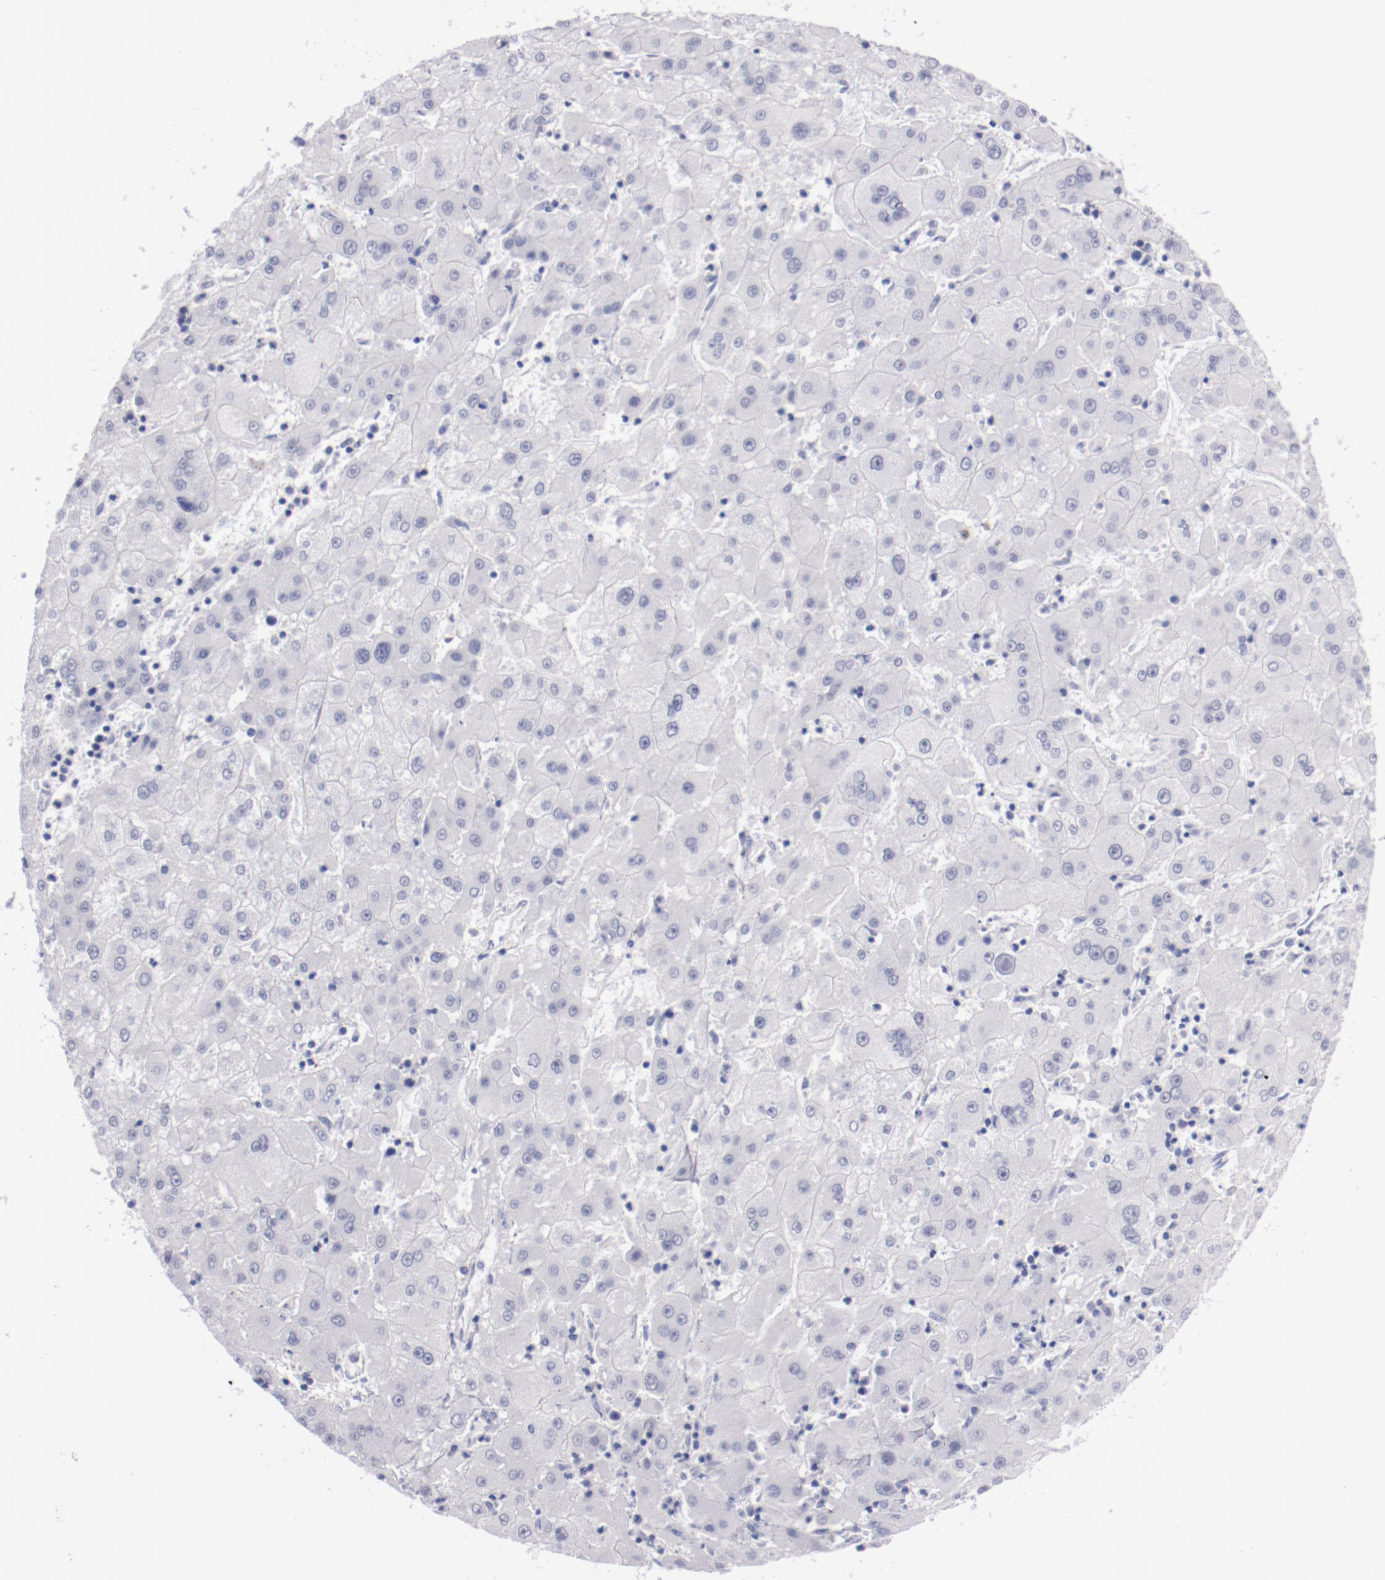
{"staining": {"intensity": "negative", "quantity": "none", "location": "none"}, "tissue": "liver cancer", "cell_type": "Tumor cells", "image_type": "cancer", "snomed": [{"axis": "morphology", "description": "Carcinoma, Hepatocellular, NOS"}, {"axis": "topography", "description": "Liver"}], "caption": "IHC of human liver hepatocellular carcinoma demonstrates no positivity in tumor cells.", "gene": "HNF1B", "patient": {"sex": "male", "age": 72}}